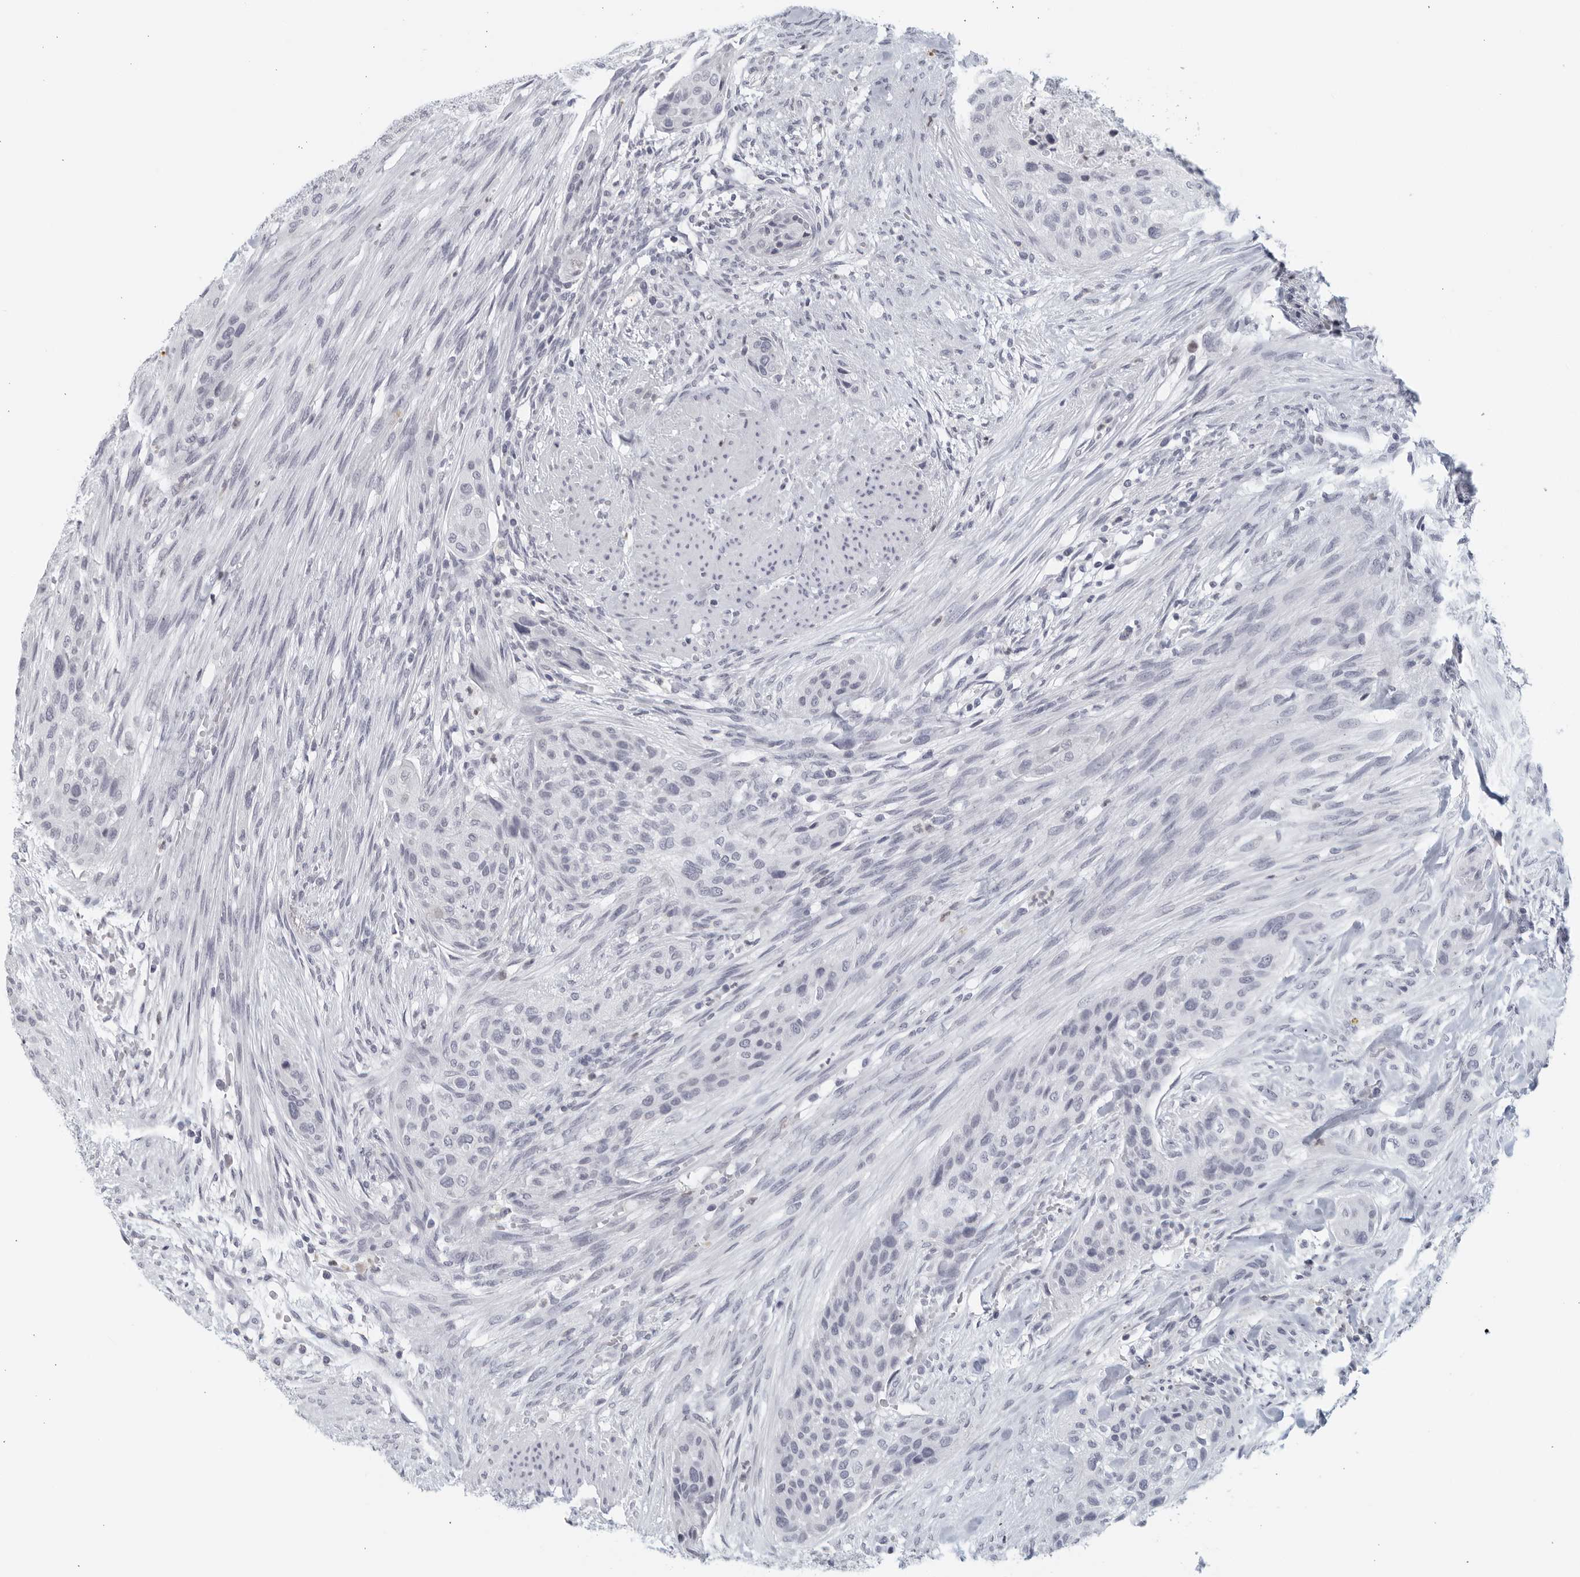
{"staining": {"intensity": "negative", "quantity": "none", "location": "none"}, "tissue": "urothelial cancer", "cell_type": "Tumor cells", "image_type": "cancer", "snomed": [{"axis": "morphology", "description": "Urothelial carcinoma, High grade"}, {"axis": "topography", "description": "Urinary bladder"}], "caption": "Urothelial cancer was stained to show a protein in brown. There is no significant staining in tumor cells.", "gene": "KLK7", "patient": {"sex": "male", "age": 35}}